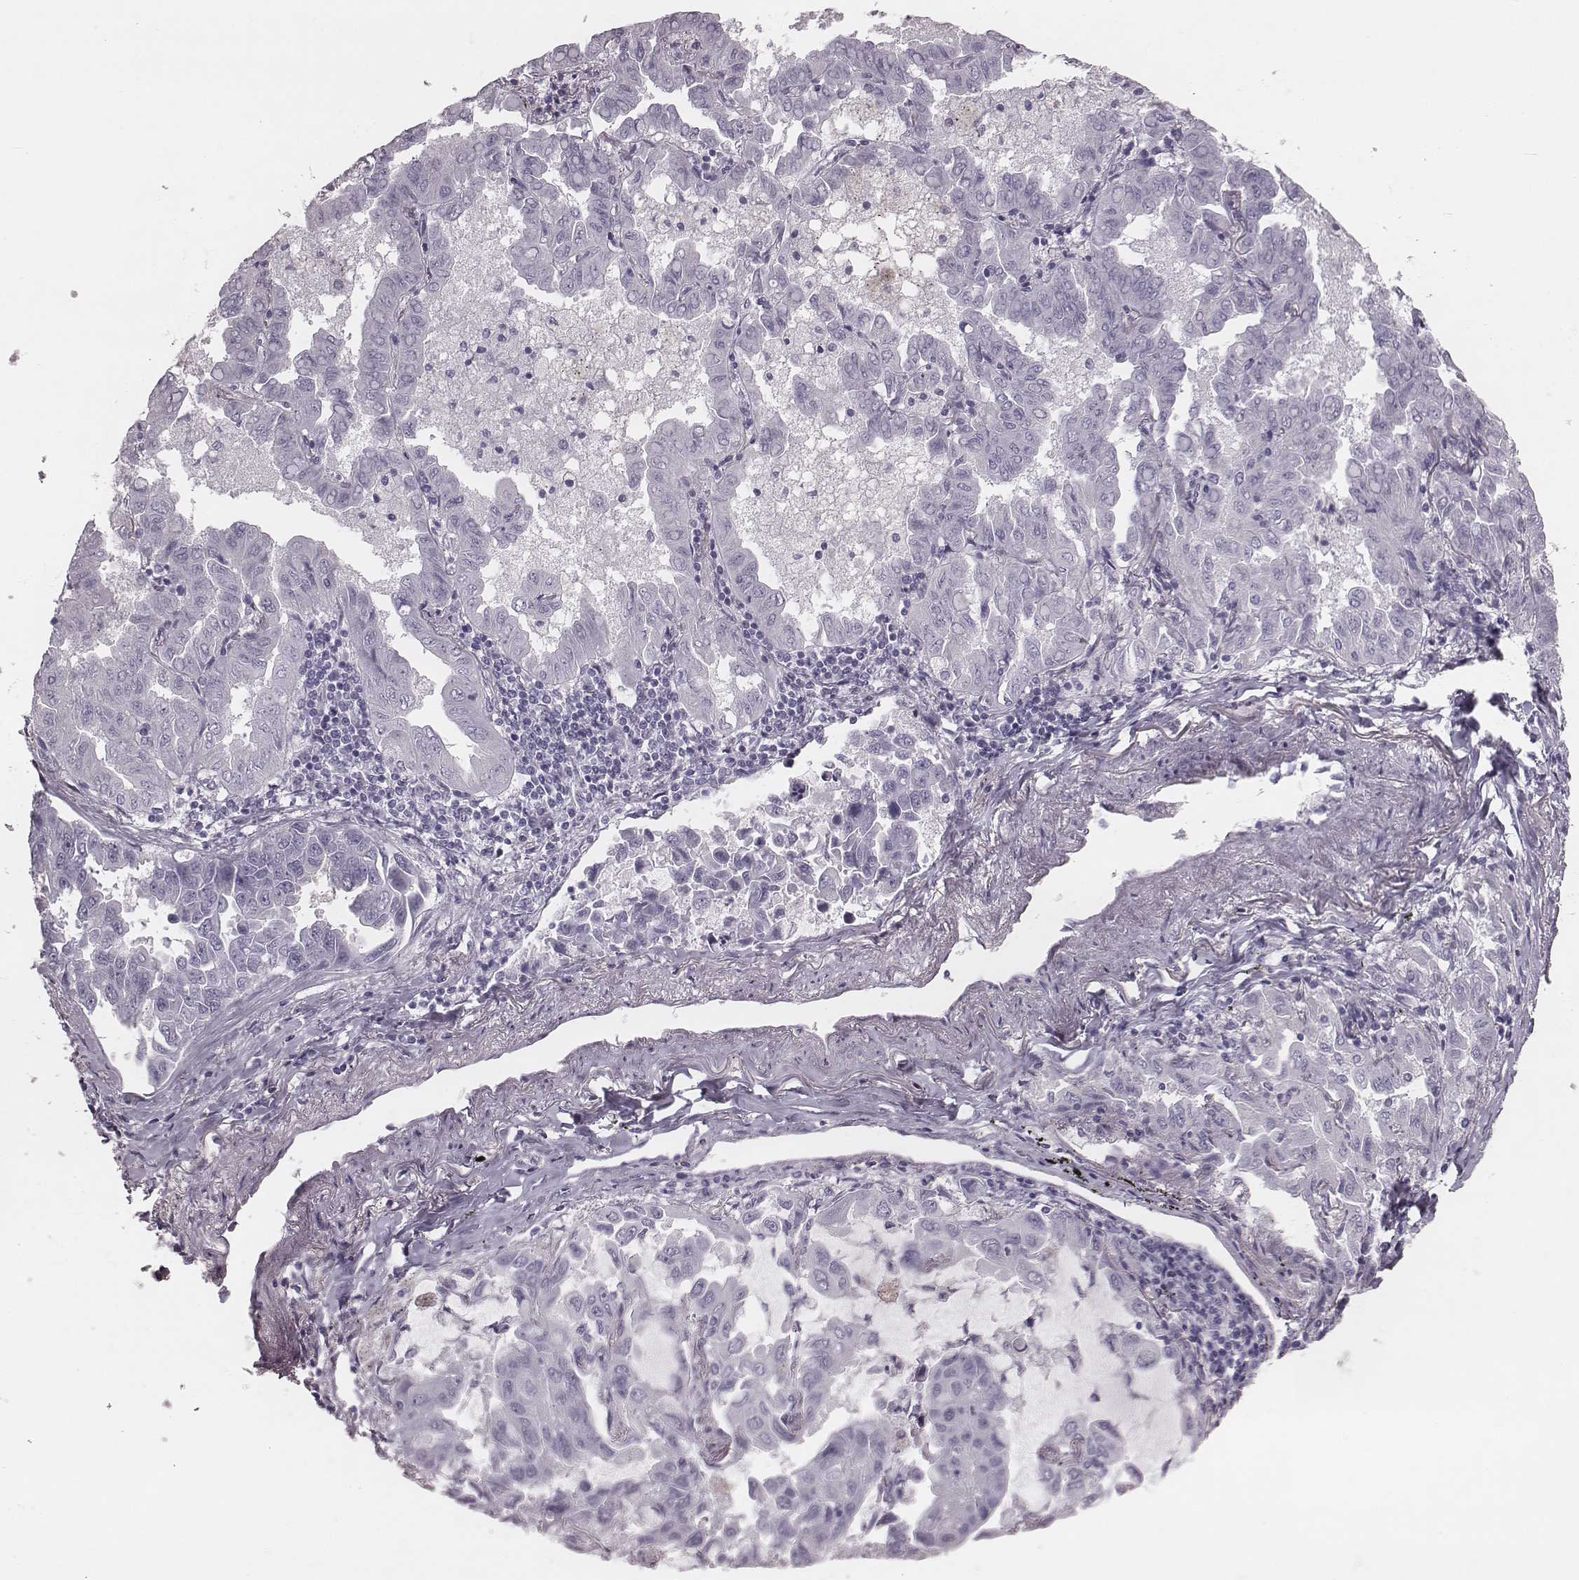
{"staining": {"intensity": "negative", "quantity": "none", "location": "none"}, "tissue": "lung cancer", "cell_type": "Tumor cells", "image_type": "cancer", "snomed": [{"axis": "morphology", "description": "Adenocarcinoma, NOS"}, {"axis": "topography", "description": "Lung"}], "caption": "This photomicrograph is of adenocarcinoma (lung) stained with immunohistochemistry (IHC) to label a protein in brown with the nuclei are counter-stained blue. There is no expression in tumor cells.", "gene": "KRT74", "patient": {"sex": "male", "age": 64}}